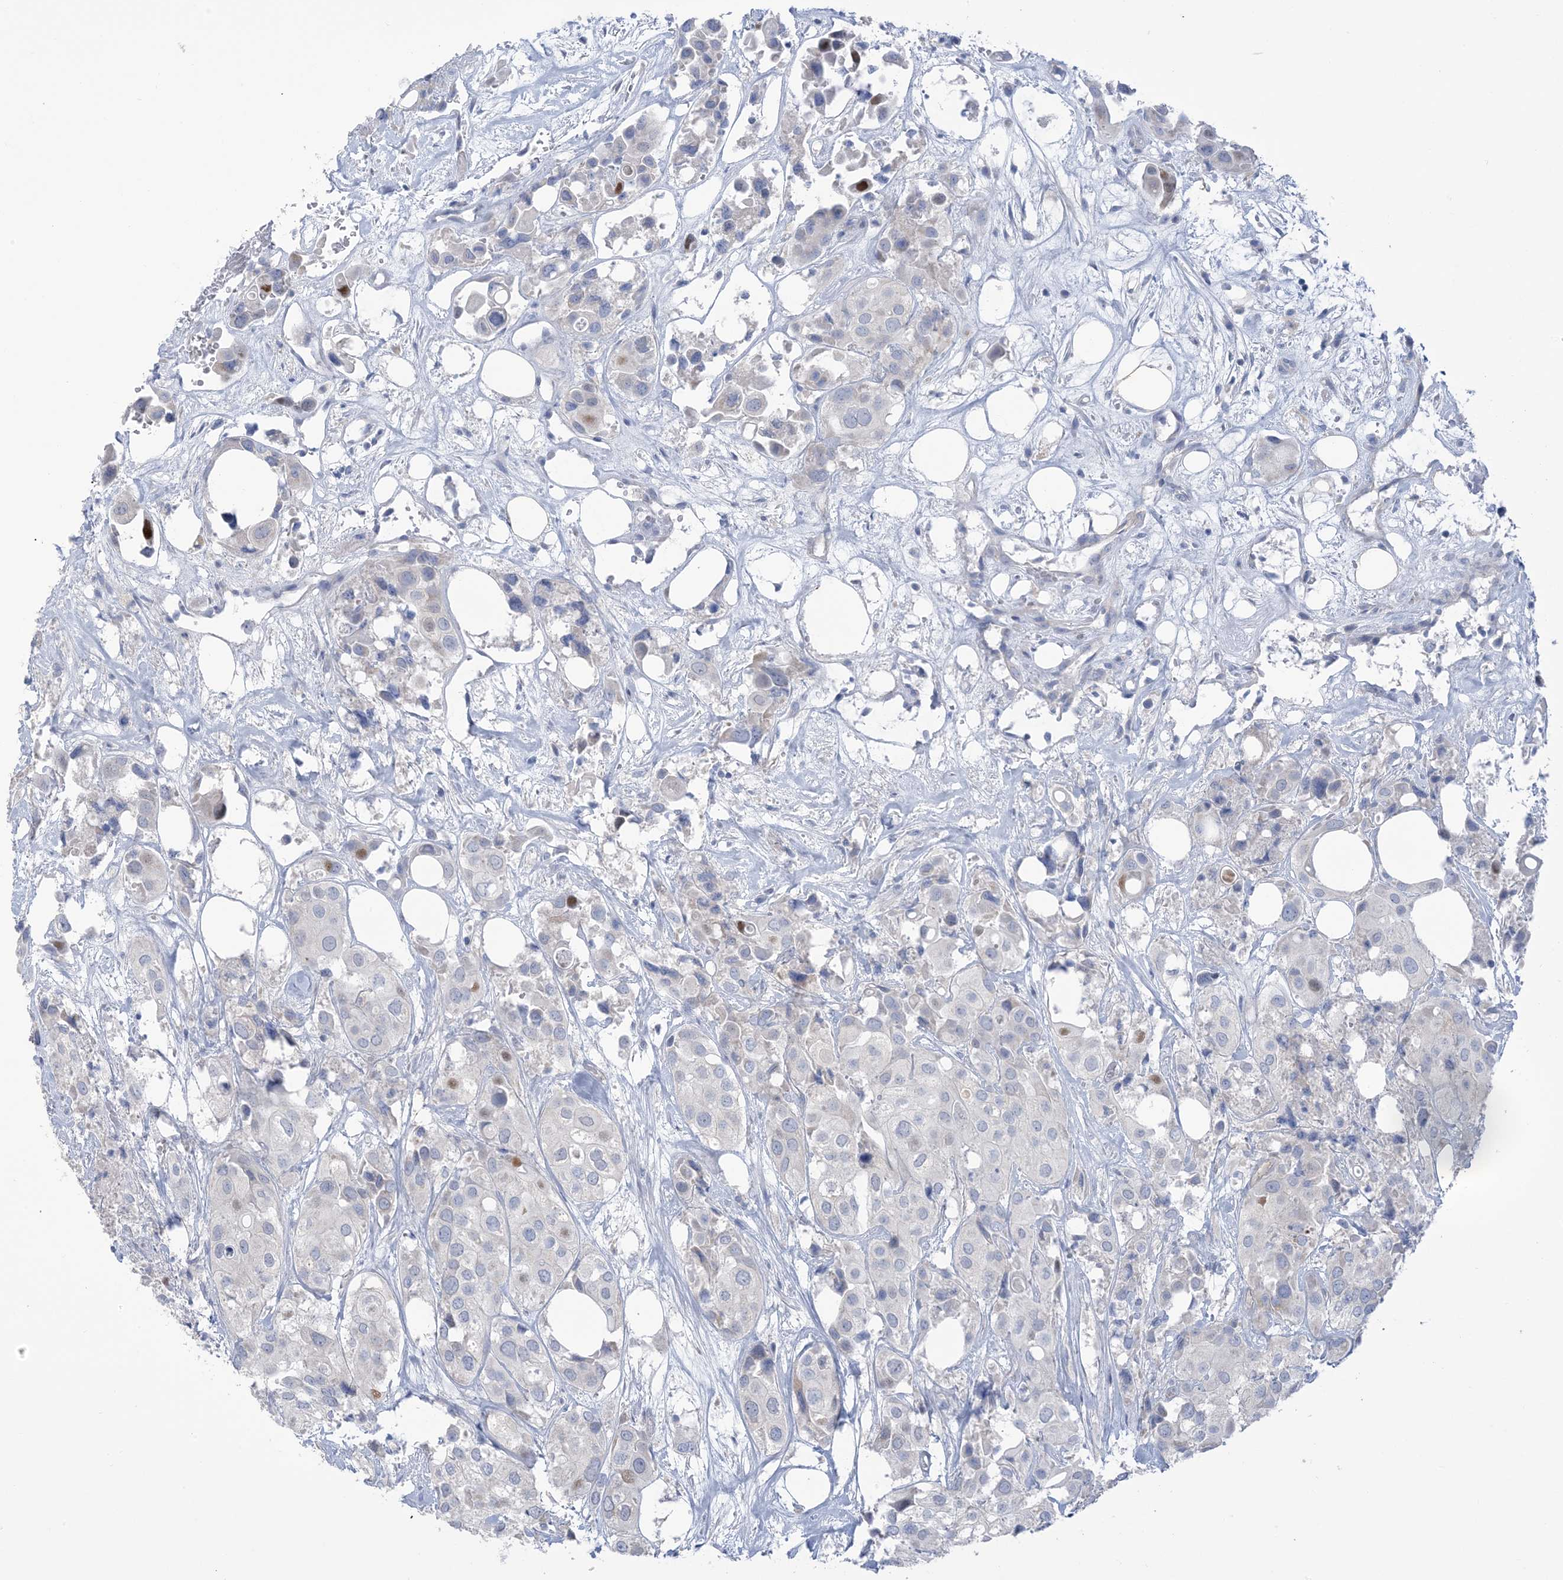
{"staining": {"intensity": "negative", "quantity": "none", "location": "none"}, "tissue": "urothelial cancer", "cell_type": "Tumor cells", "image_type": "cancer", "snomed": [{"axis": "morphology", "description": "Urothelial carcinoma, High grade"}, {"axis": "topography", "description": "Urinary bladder"}], "caption": "Immunohistochemistry photomicrograph of human urothelial cancer stained for a protein (brown), which demonstrates no positivity in tumor cells.", "gene": "MTHFD2L", "patient": {"sex": "male", "age": 64}}